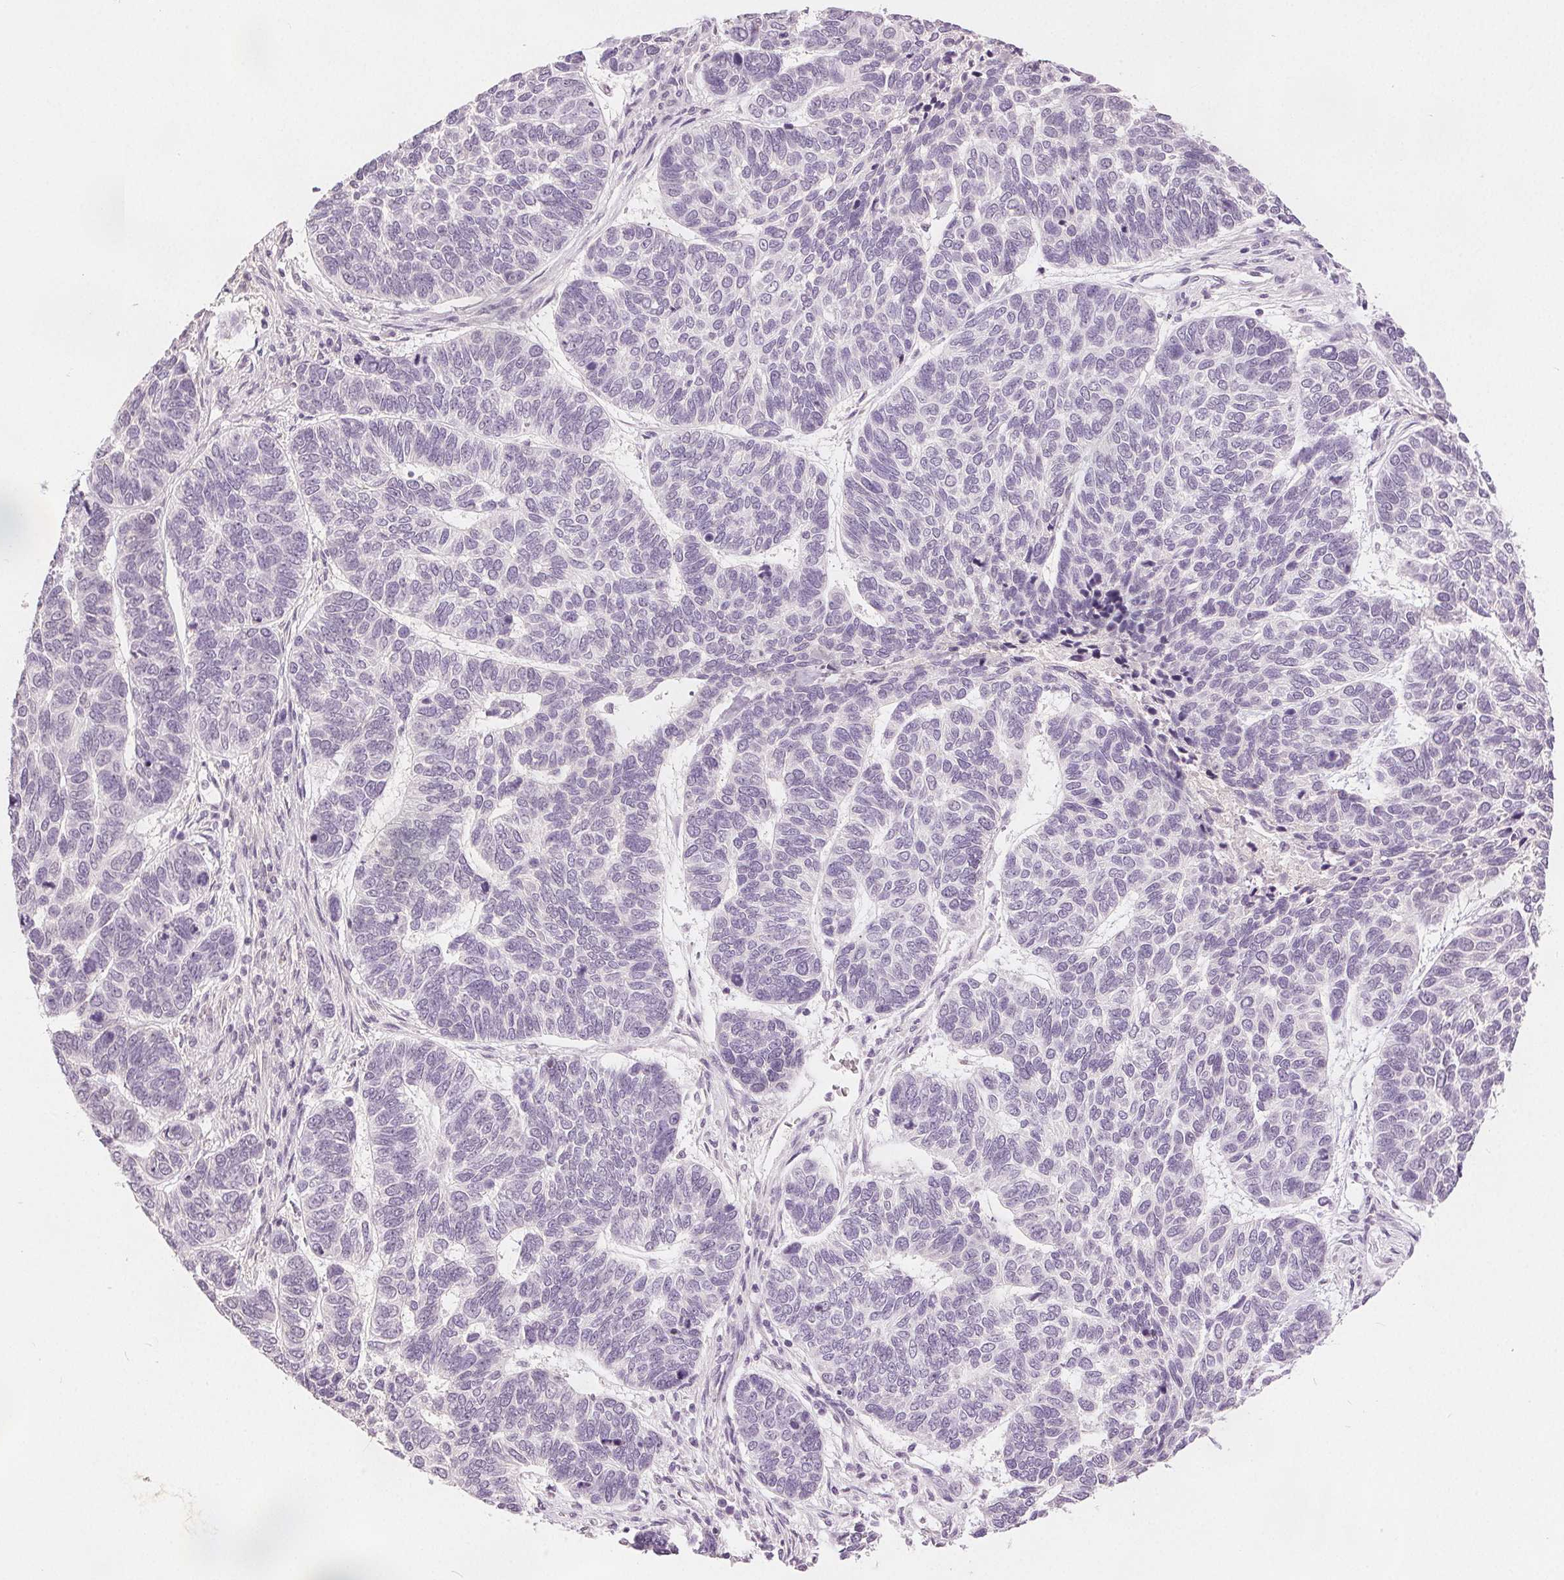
{"staining": {"intensity": "negative", "quantity": "none", "location": "none"}, "tissue": "skin cancer", "cell_type": "Tumor cells", "image_type": "cancer", "snomed": [{"axis": "morphology", "description": "Basal cell carcinoma"}, {"axis": "topography", "description": "Skin"}], "caption": "Tumor cells show no significant protein expression in skin cancer.", "gene": "CA12", "patient": {"sex": "female", "age": 65}}